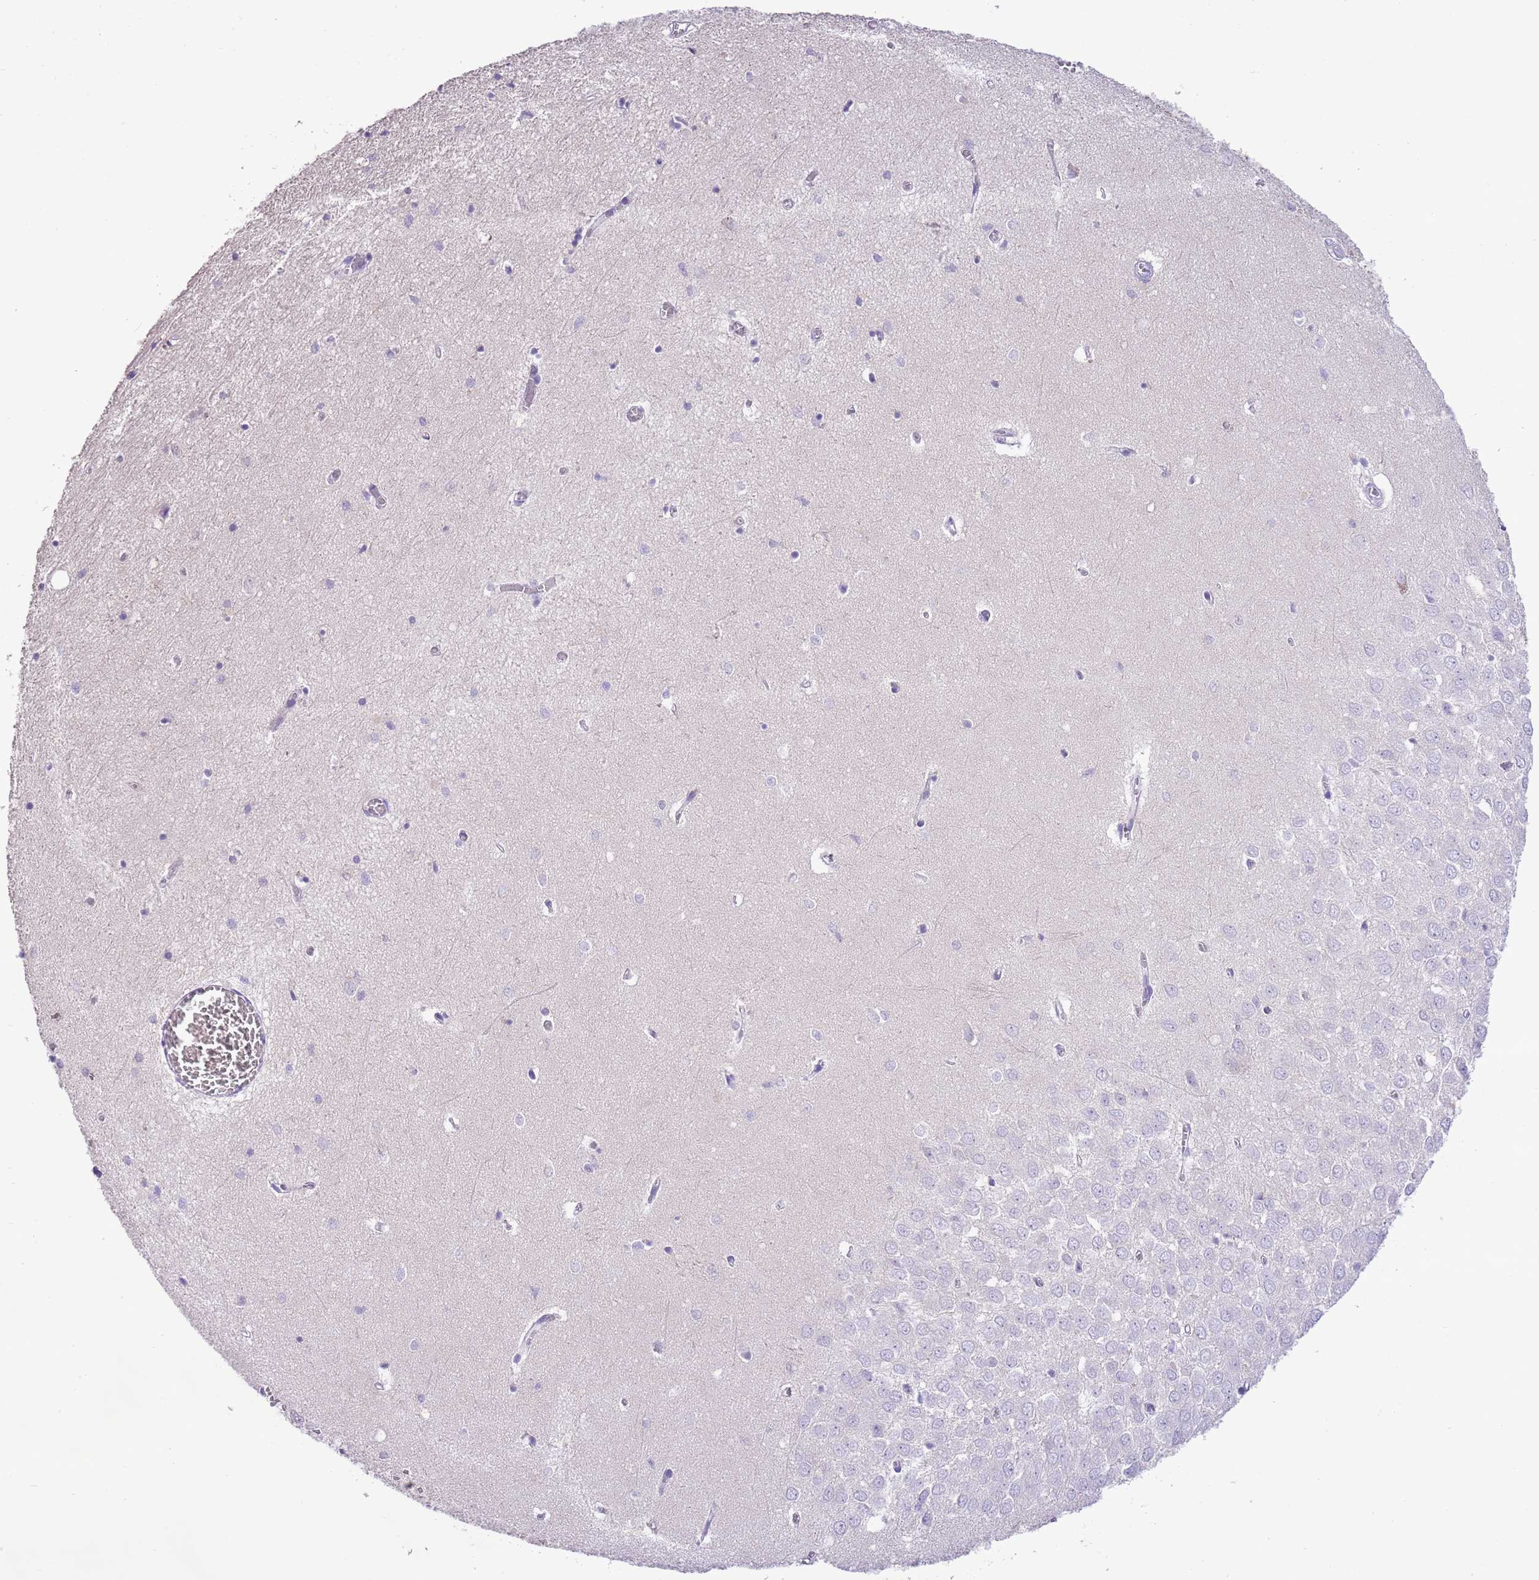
{"staining": {"intensity": "negative", "quantity": "none", "location": "none"}, "tissue": "hippocampus", "cell_type": "Glial cells", "image_type": "normal", "snomed": [{"axis": "morphology", "description": "Normal tissue, NOS"}, {"axis": "topography", "description": "Hippocampus"}], "caption": "An IHC image of benign hippocampus is shown. There is no staining in glial cells of hippocampus.", "gene": "CLEC2A", "patient": {"sex": "female", "age": 64}}